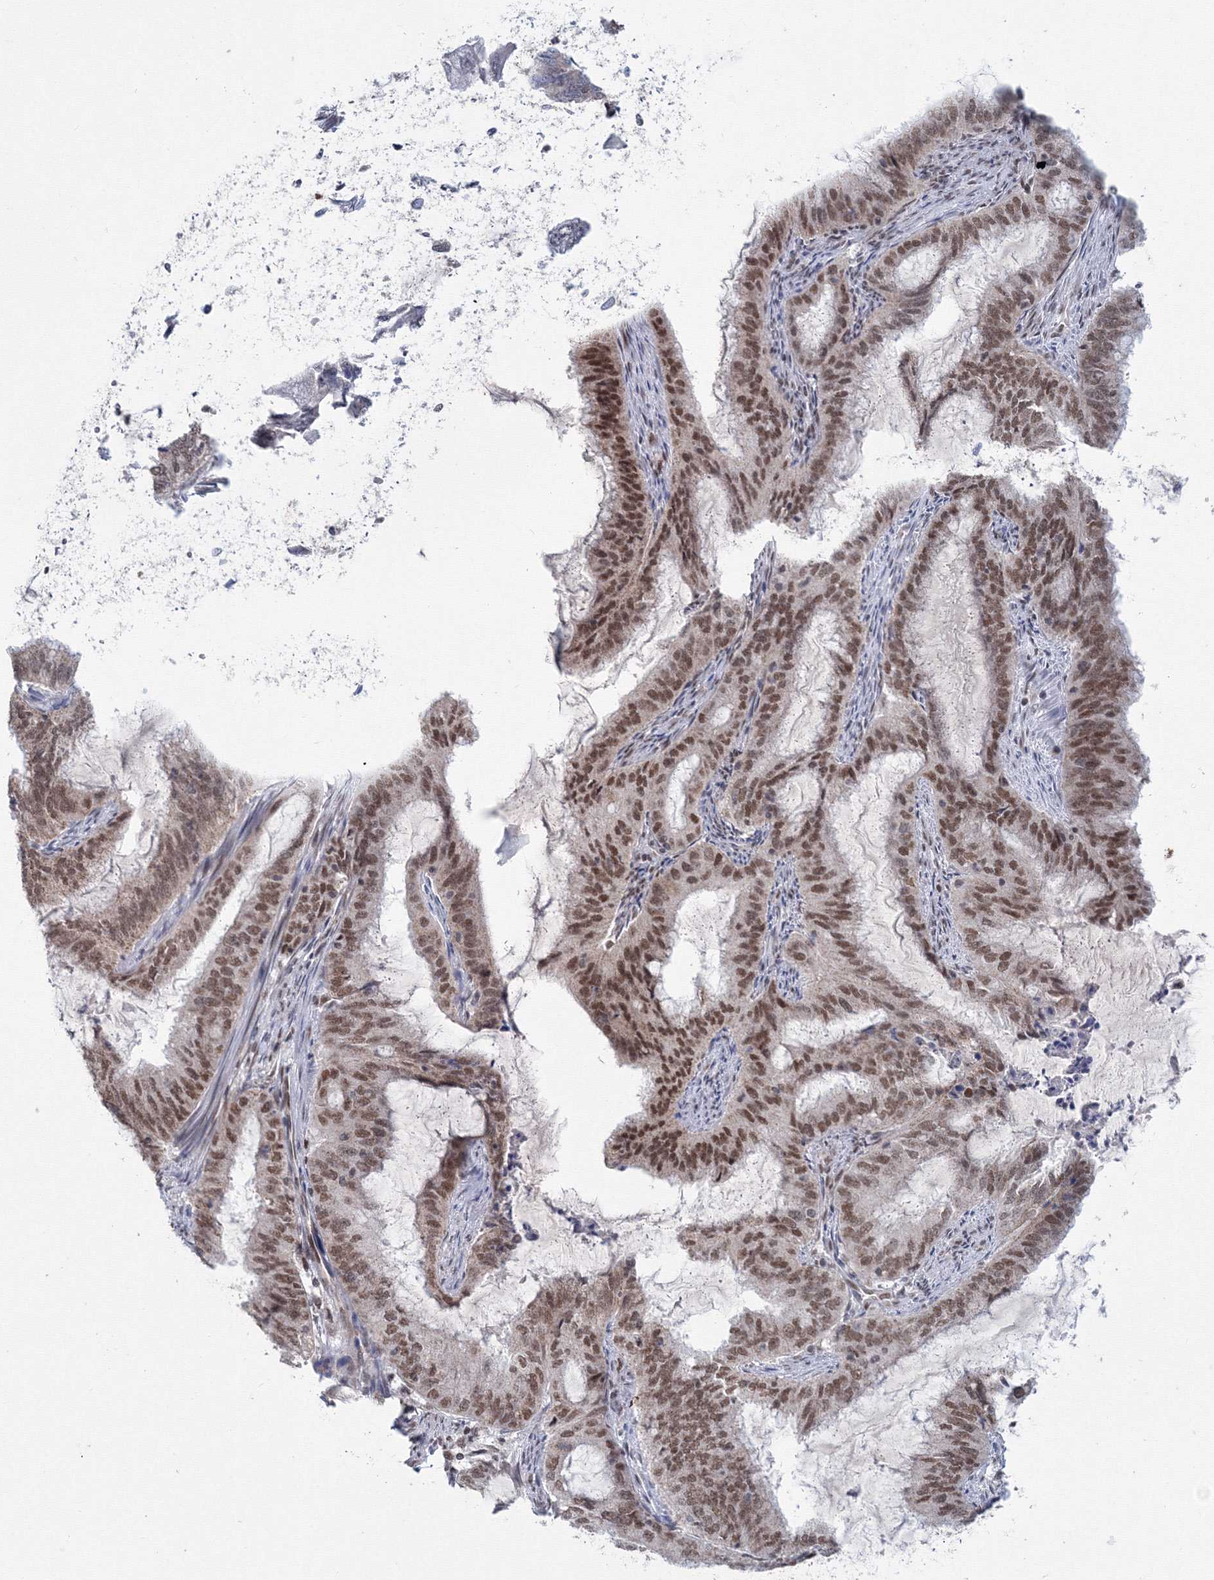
{"staining": {"intensity": "moderate", "quantity": ">75%", "location": "nuclear"}, "tissue": "endometrial cancer", "cell_type": "Tumor cells", "image_type": "cancer", "snomed": [{"axis": "morphology", "description": "Adenocarcinoma, NOS"}, {"axis": "topography", "description": "Endometrium"}], "caption": "There is medium levels of moderate nuclear staining in tumor cells of endometrial cancer, as demonstrated by immunohistochemical staining (brown color).", "gene": "SF3B6", "patient": {"sex": "female", "age": 51}}